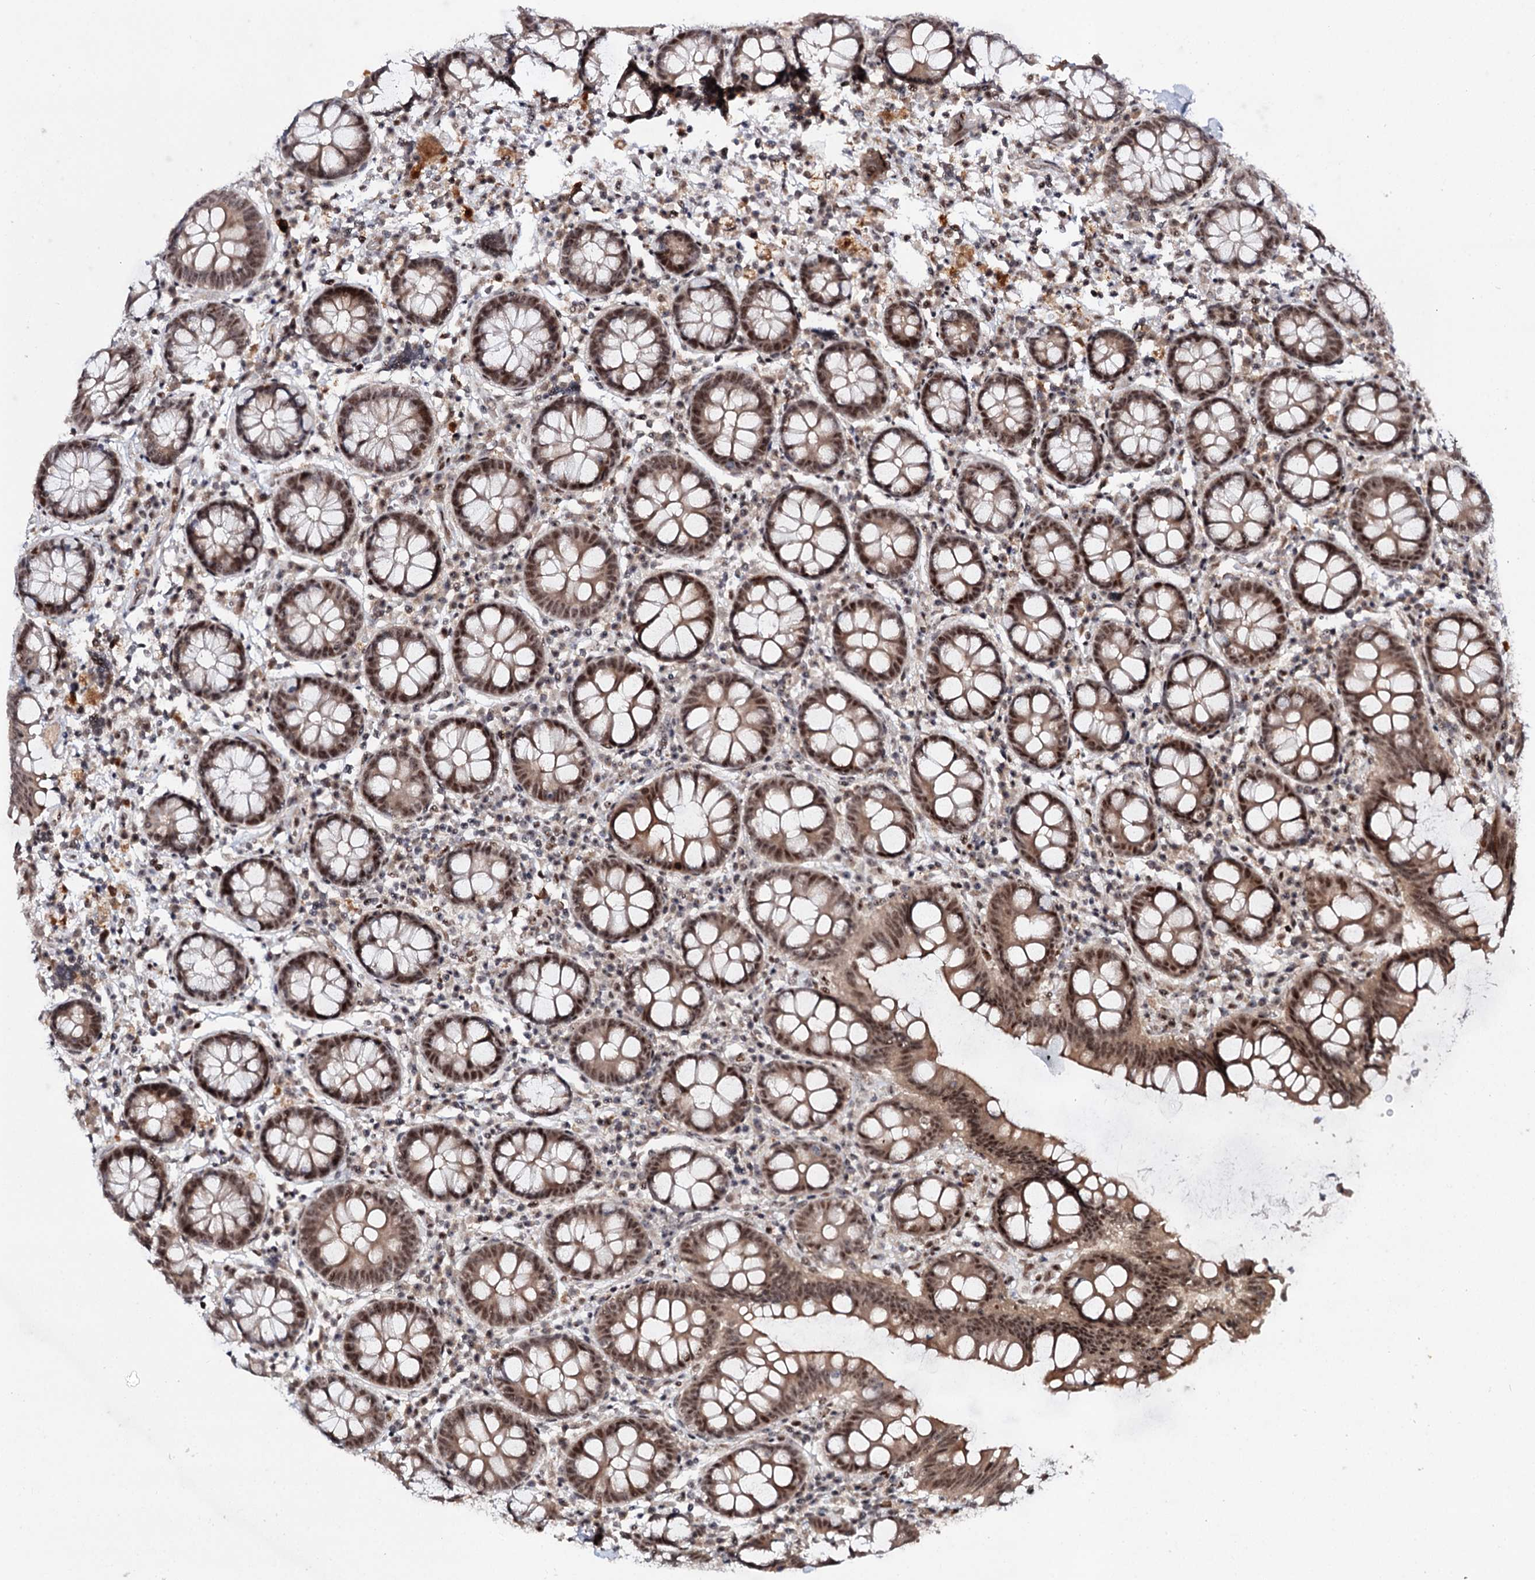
{"staining": {"intensity": "strong", "quantity": ">75%", "location": "nuclear"}, "tissue": "colon", "cell_type": "Endothelial cells", "image_type": "normal", "snomed": [{"axis": "morphology", "description": "Normal tissue, NOS"}, {"axis": "topography", "description": "Colon"}], "caption": "Immunohistochemical staining of normal colon reveals high levels of strong nuclear expression in about >75% of endothelial cells.", "gene": "BUD13", "patient": {"sex": "female", "age": 79}}